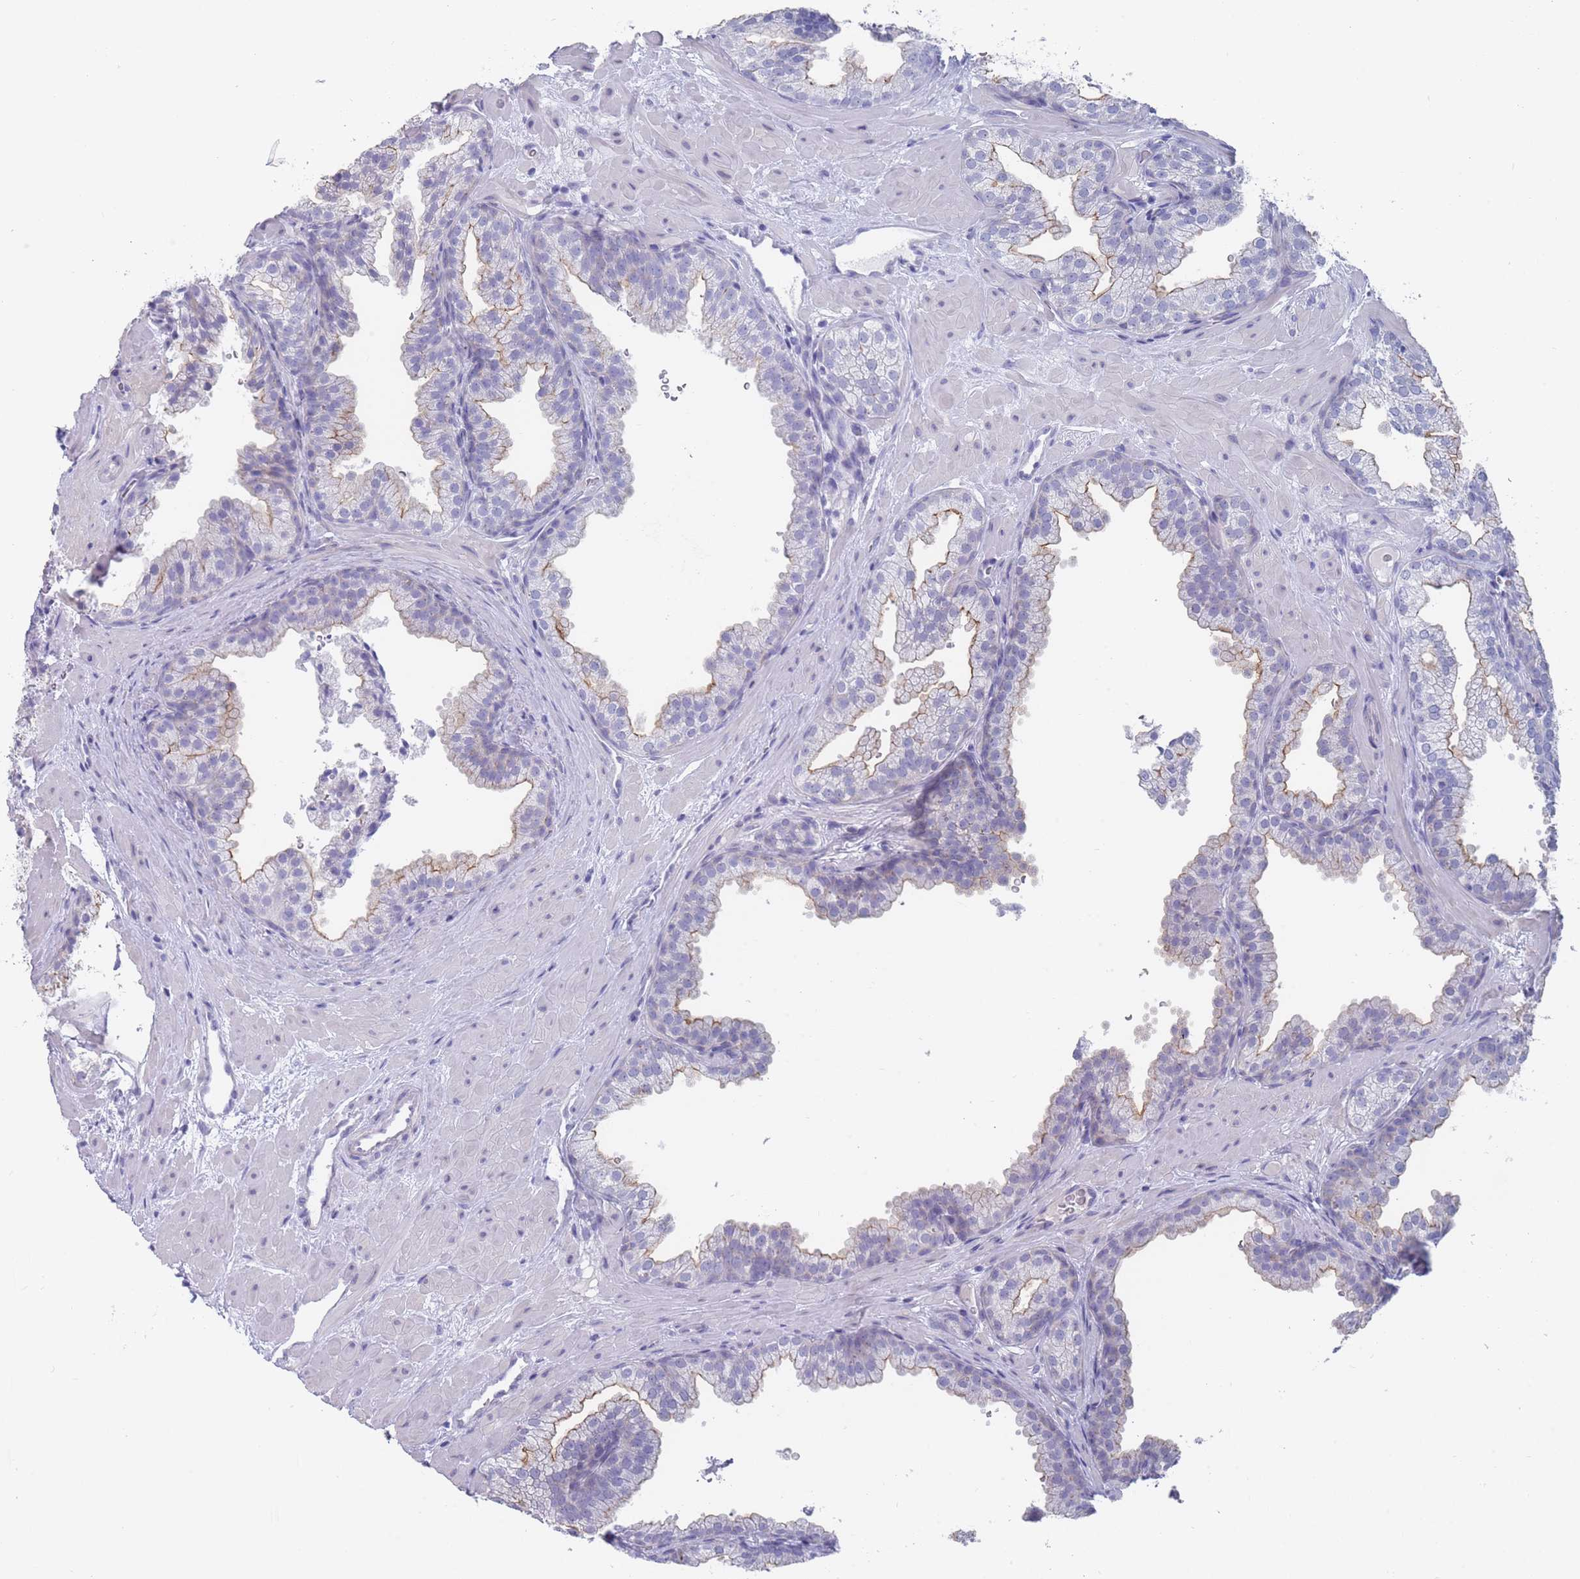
{"staining": {"intensity": "weak", "quantity": "<25%", "location": "cytoplasmic/membranous"}, "tissue": "prostate", "cell_type": "Glandular cells", "image_type": "normal", "snomed": [{"axis": "morphology", "description": "Normal tissue, NOS"}, {"axis": "topography", "description": "Prostate"}], "caption": "An immunohistochemistry photomicrograph of benign prostate is shown. There is no staining in glandular cells of prostate.", "gene": "PIGU", "patient": {"sex": "male", "age": 37}}